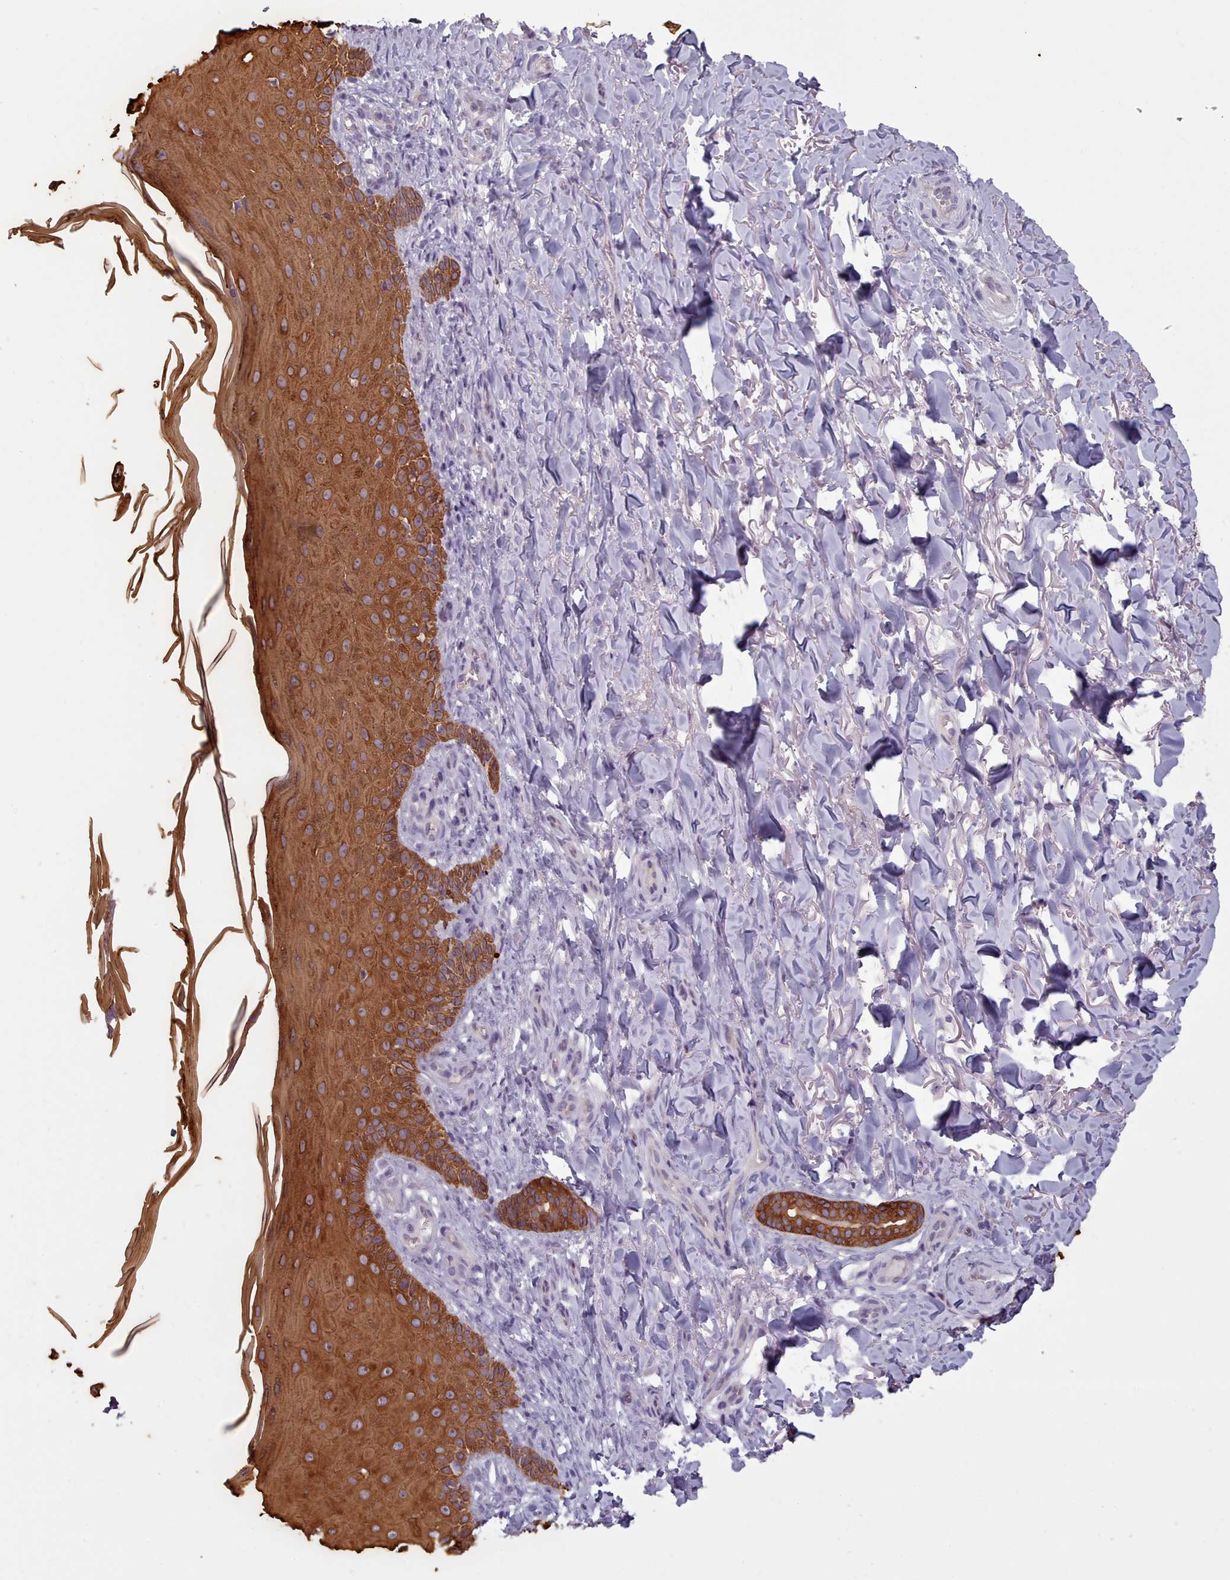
{"staining": {"intensity": "negative", "quantity": "none", "location": "none"}, "tissue": "skin", "cell_type": "Fibroblasts", "image_type": "normal", "snomed": [{"axis": "morphology", "description": "Normal tissue, NOS"}, {"axis": "topography", "description": "Skin"}], "caption": "High magnification brightfield microscopy of benign skin stained with DAB (brown) and counterstained with hematoxylin (blue): fibroblasts show no significant staining. (IHC, brightfield microscopy, high magnification).", "gene": "PLD4", "patient": {"sex": "male", "age": 81}}